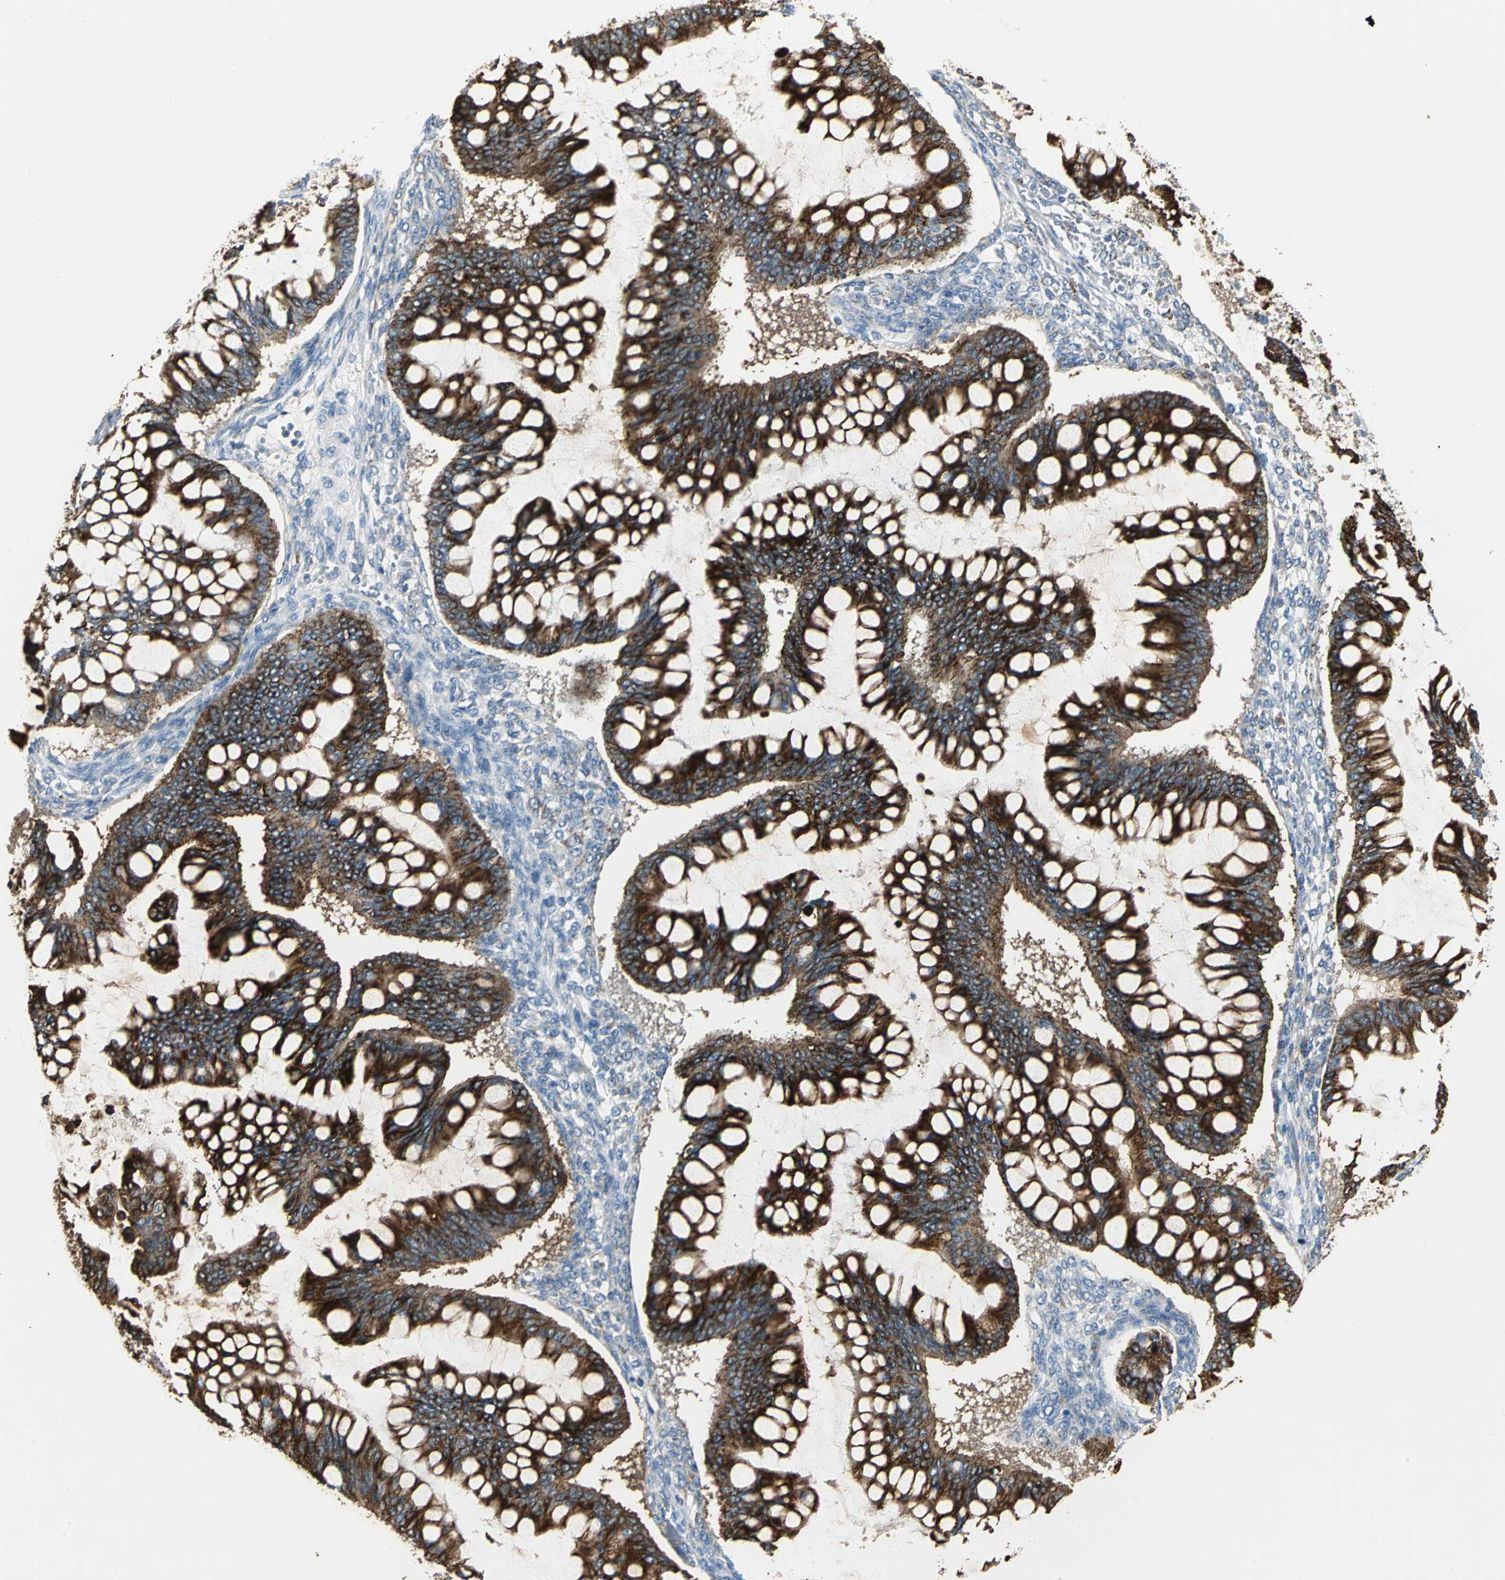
{"staining": {"intensity": "strong", "quantity": ">75%", "location": "cytoplasmic/membranous"}, "tissue": "ovarian cancer", "cell_type": "Tumor cells", "image_type": "cancer", "snomed": [{"axis": "morphology", "description": "Cystadenocarcinoma, mucinous, NOS"}, {"axis": "topography", "description": "Ovary"}], "caption": "Brown immunohistochemical staining in ovarian cancer (mucinous cystadenocarcinoma) shows strong cytoplasmic/membranous expression in about >75% of tumor cells.", "gene": "B3GNT2", "patient": {"sex": "female", "age": 73}}